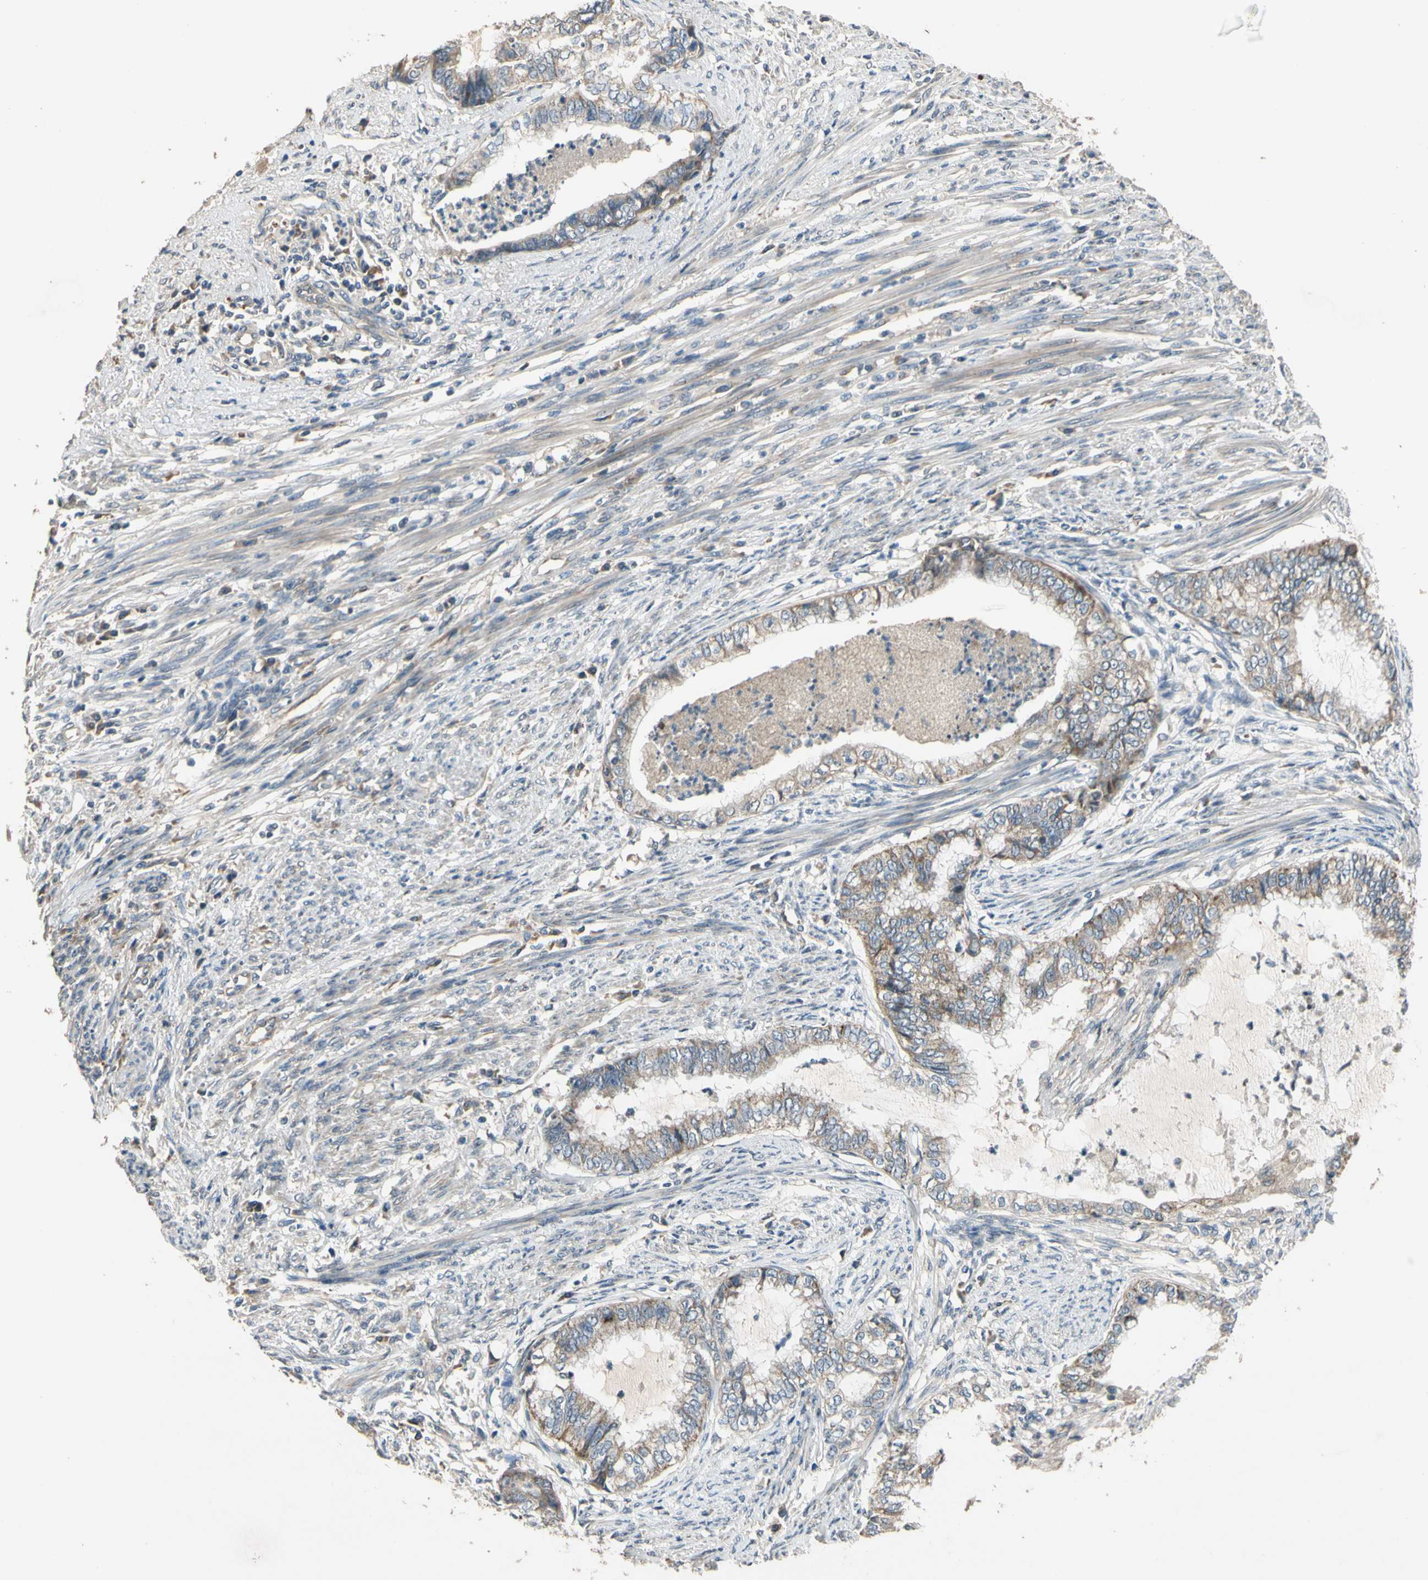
{"staining": {"intensity": "weak", "quantity": "25%-75%", "location": "cytoplasmic/membranous"}, "tissue": "endometrial cancer", "cell_type": "Tumor cells", "image_type": "cancer", "snomed": [{"axis": "morphology", "description": "Adenocarcinoma, NOS"}, {"axis": "topography", "description": "Endometrium"}], "caption": "Human endometrial adenocarcinoma stained with a protein marker exhibits weak staining in tumor cells.", "gene": "ALKBH3", "patient": {"sex": "female", "age": 79}}